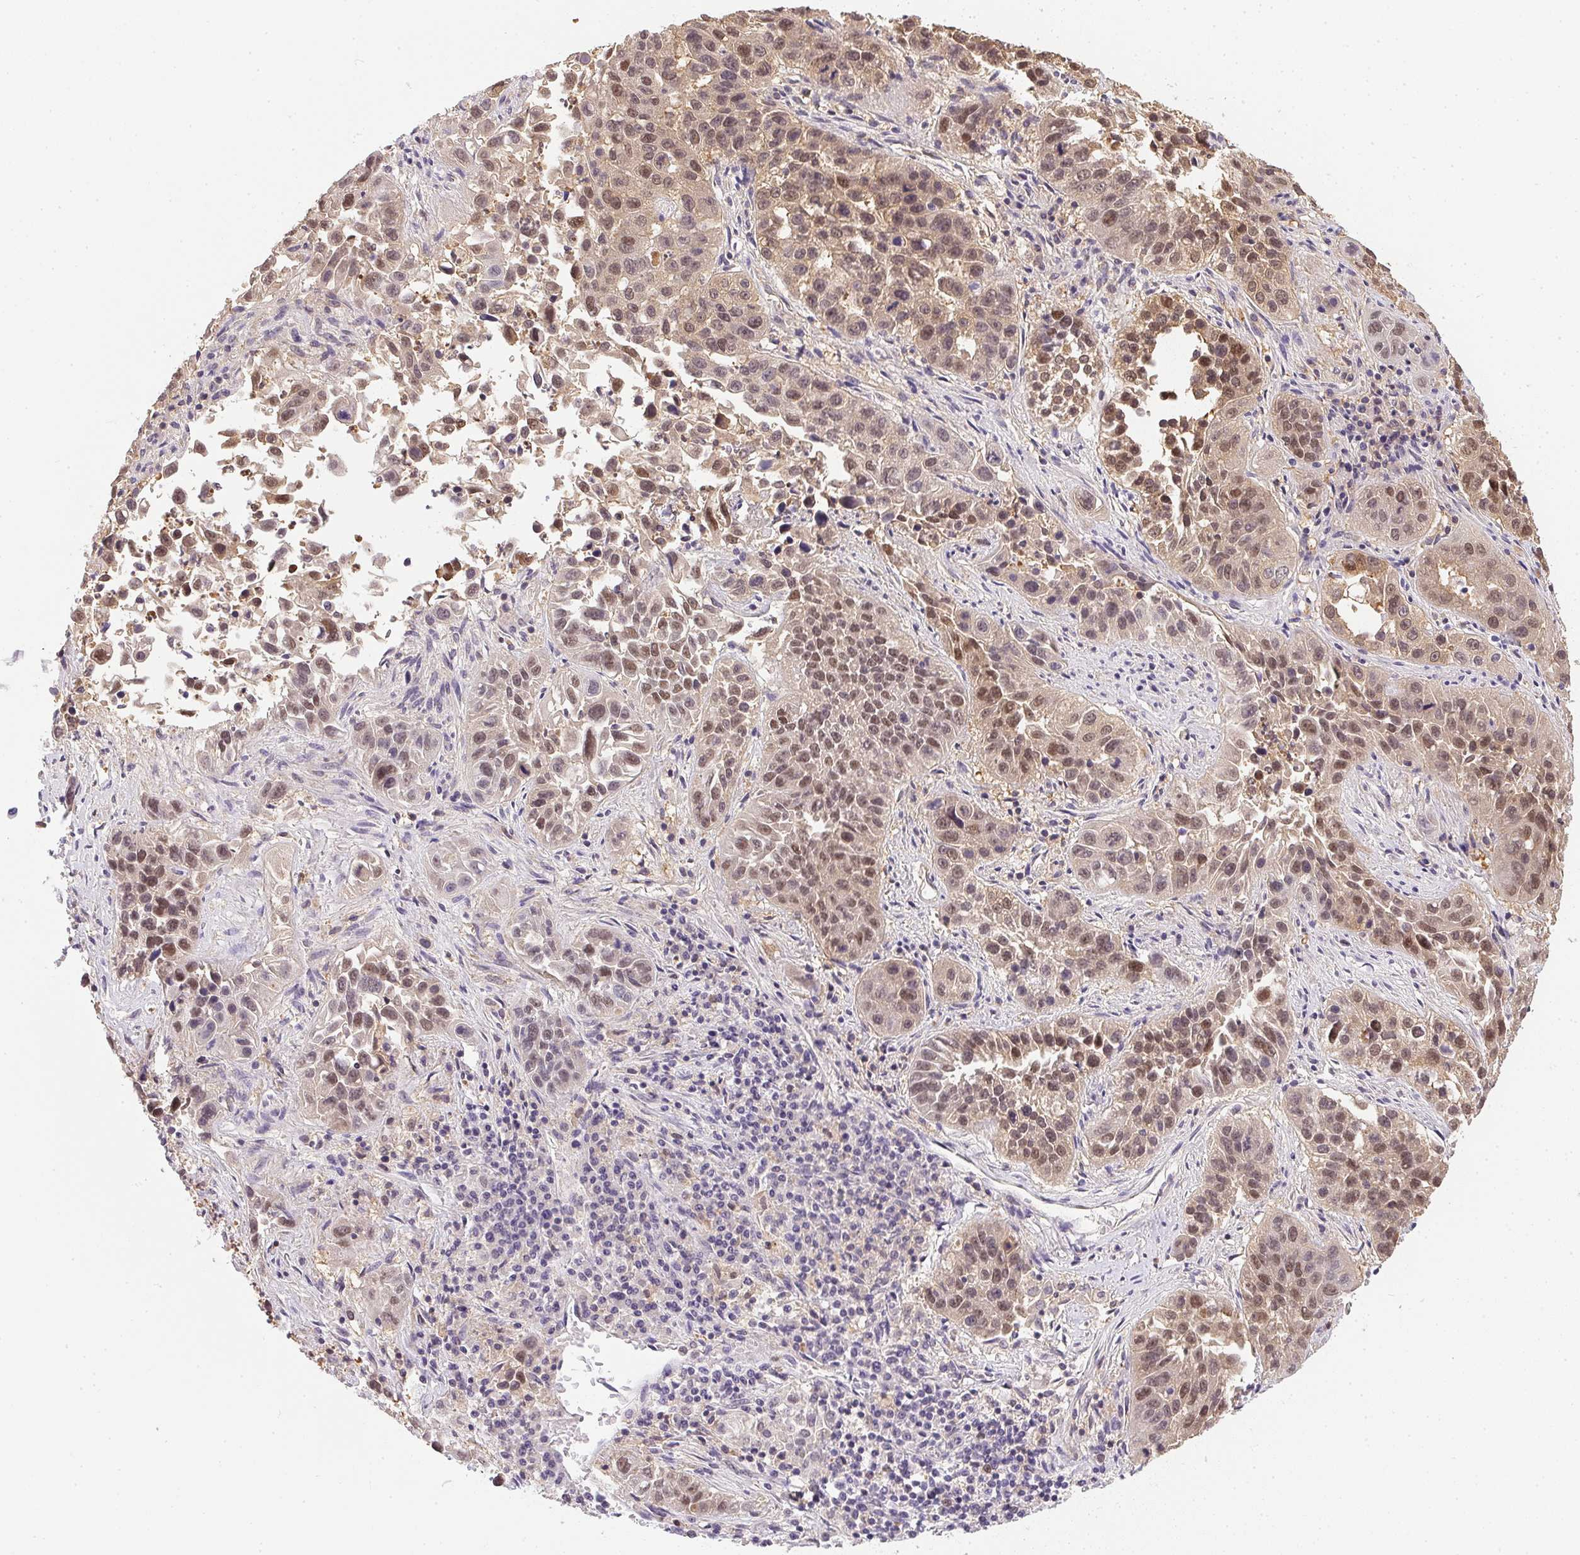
{"staining": {"intensity": "moderate", "quantity": ">75%", "location": "cytoplasmic/membranous,nuclear"}, "tissue": "lung cancer", "cell_type": "Tumor cells", "image_type": "cancer", "snomed": [{"axis": "morphology", "description": "Squamous cell carcinoma, NOS"}, {"axis": "topography", "description": "Lung"}], "caption": "An image of human lung squamous cell carcinoma stained for a protein reveals moderate cytoplasmic/membranous and nuclear brown staining in tumor cells. The staining is performed using DAB brown chromogen to label protein expression. The nuclei are counter-stained blue using hematoxylin.", "gene": "DNAJC5G", "patient": {"sex": "female", "age": 61}}